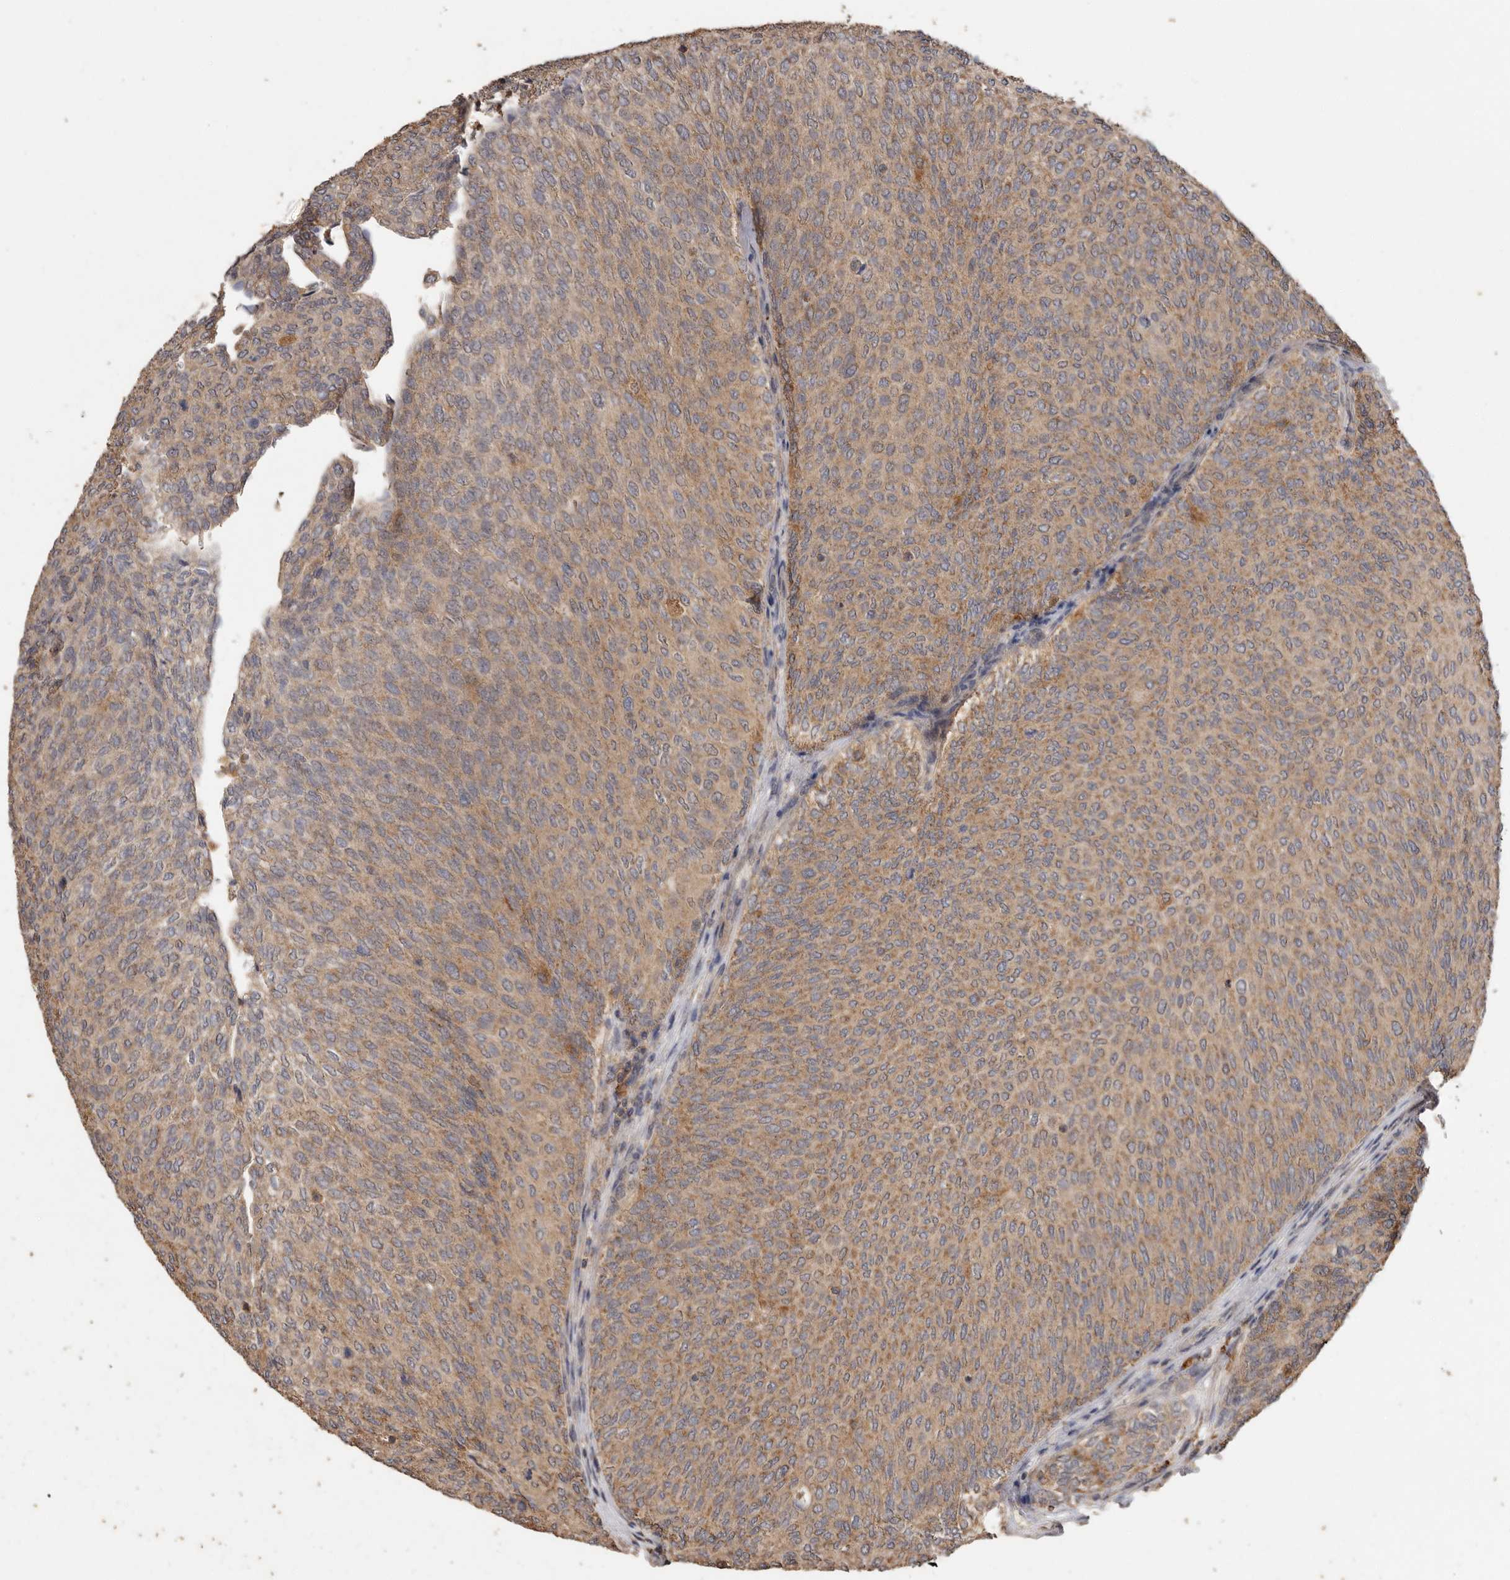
{"staining": {"intensity": "moderate", "quantity": ">75%", "location": "cytoplasmic/membranous"}, "tissue": "urothelial cancer", "cell_type": "Tumor cells", "image_type": "cancer", "snomed": [{"axis": "morphology", "description": "Urothelial carcinoma, Low grade"}, {"axis": "topography", "description": "Urinary bladder"}], "caption": "IHC micrograph of neoplastic tissue: urothelial carcinoma (low-grade) stained using immunohistochemistry (IHC) reveals medium levels of moderate protein expression localized specifically in the cytoplasmic/membranous of tumor cells, appearing as a cytoplasmic/membranous brown color.", "gene": "RWDD1", "patient": {"sex": "female", "age": 79}}